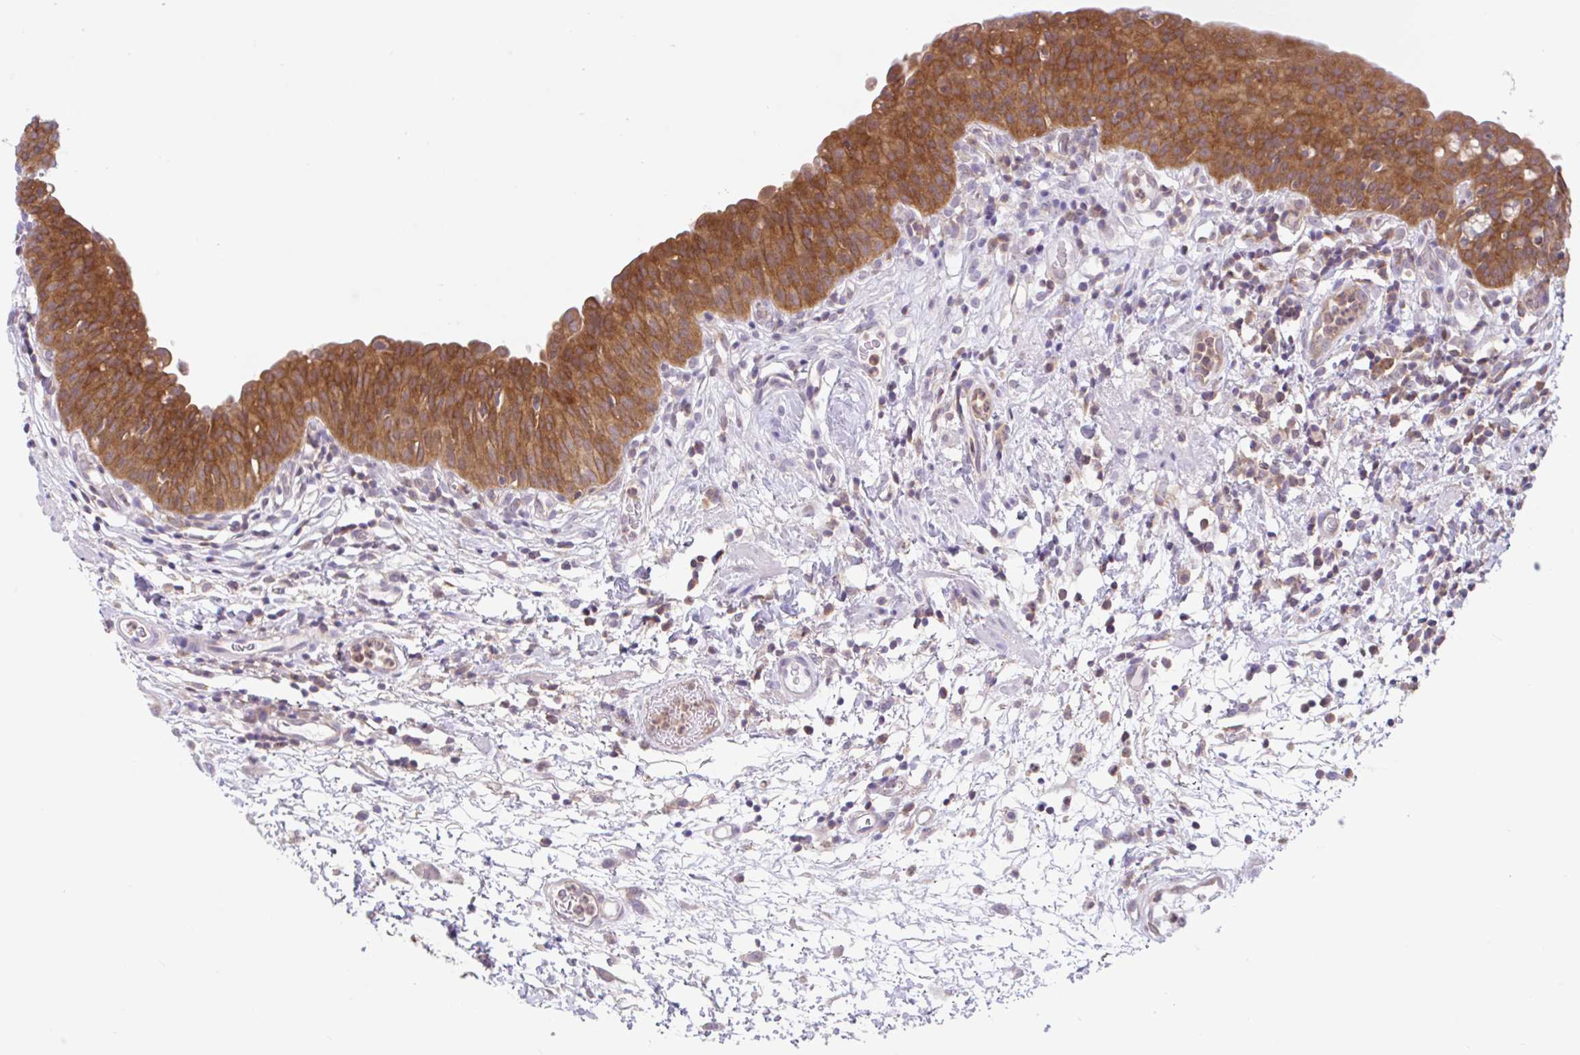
{"staining": {"intensity": "strong", "quantity": ">75%", "location": "cytoplasmic/membranous"}, "tissue": "urinary bladder", "cell_type": "Urothelial cells", "image_type": "normal", "snomed": [{"axis": "morphology", "description": "Normal tissue, NOS"}, {"axis": "morphology", "description": "Inflammation, NOS"}, {"axis": "topography", "description": "Urinary bladder"}], "caption": "The photomicrograph exhibits staining of normal urinary bladder, revealing strong cytoplasmic/membranous protein positivity (brown color) within urothelial cells.", "gene": "RALBP1", "patient": {"sex": "male", "age": 57}}